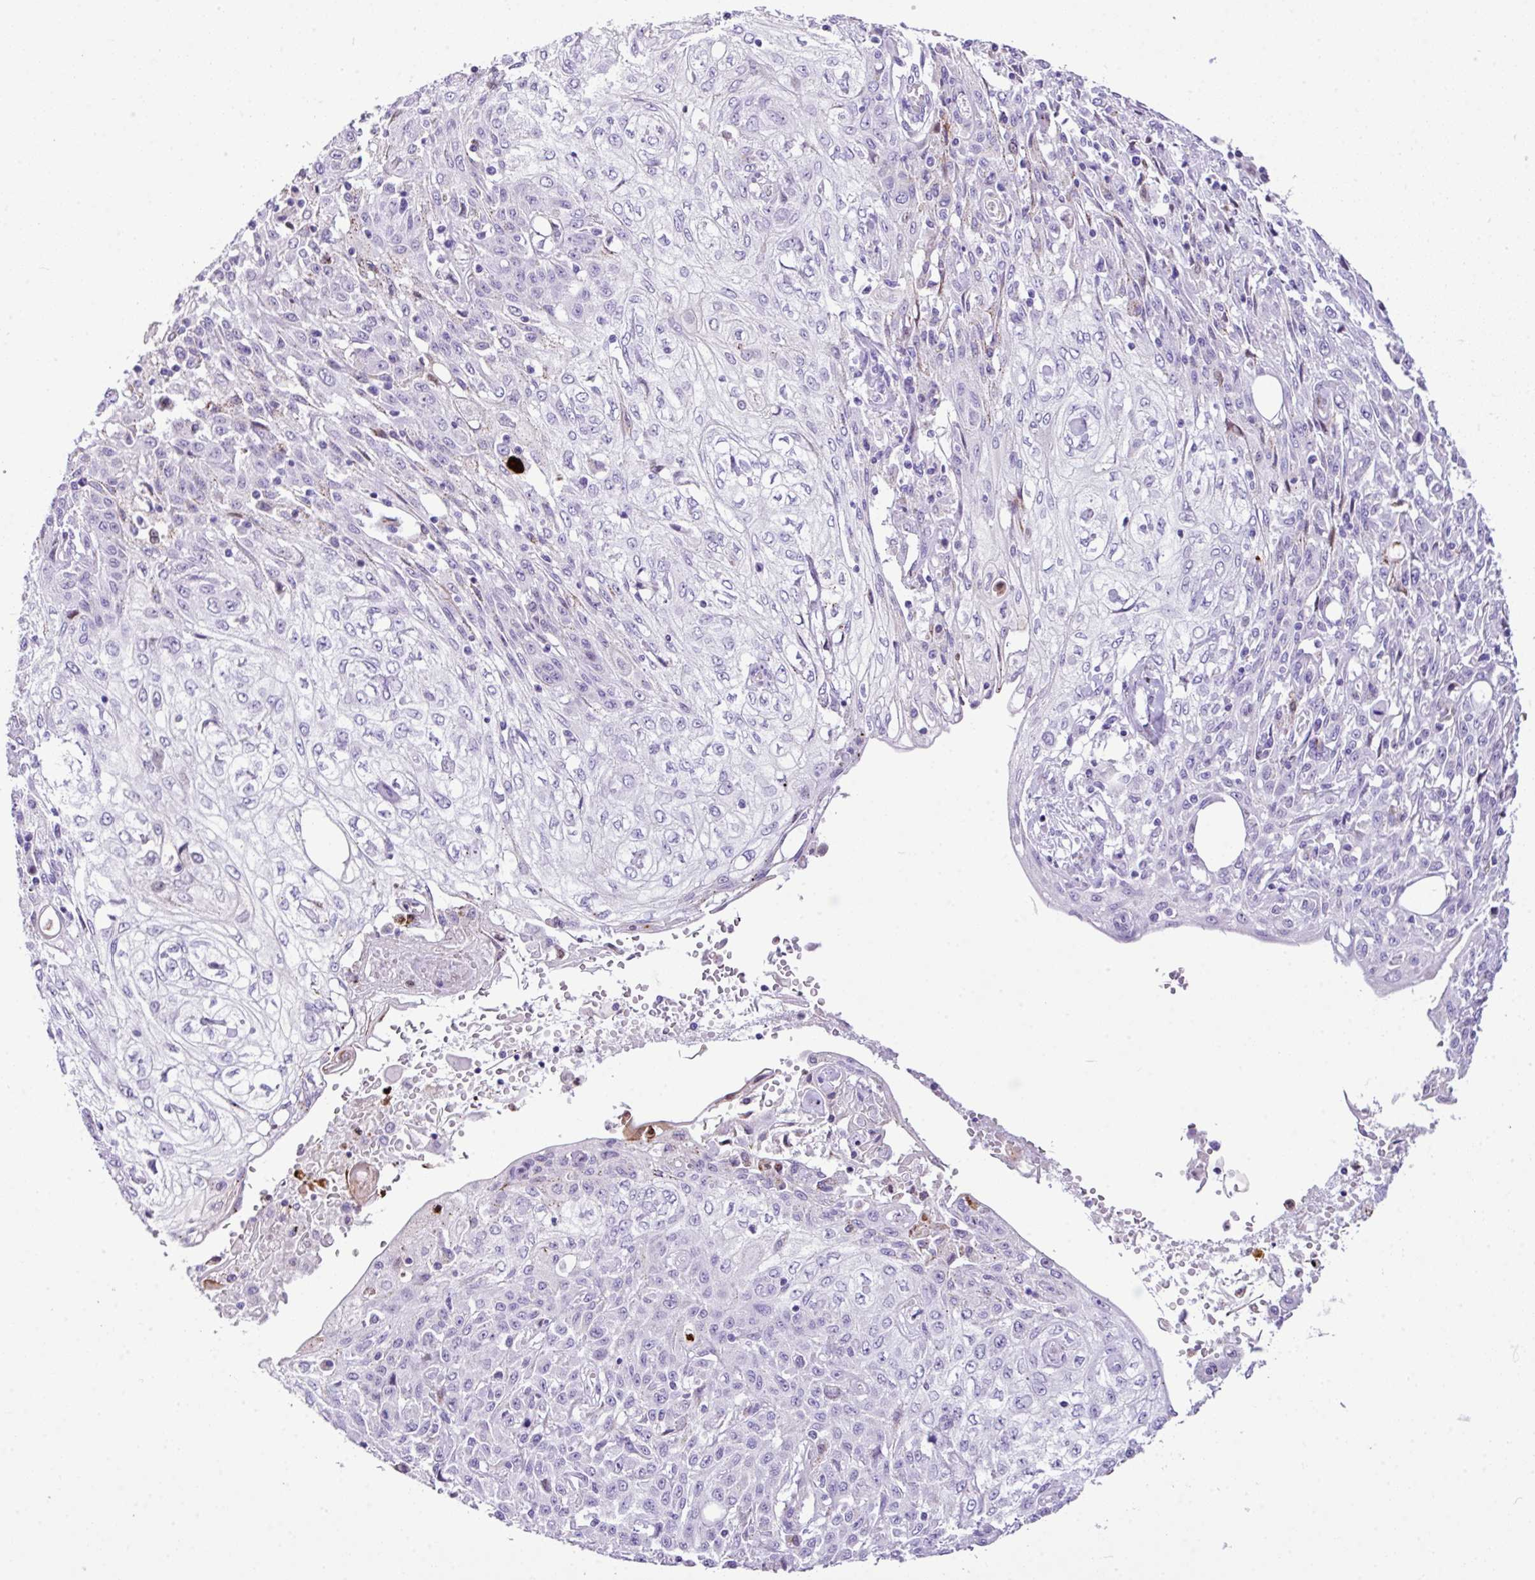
{"staining": {"intensity": "negative", "quantity": "none", "location": "none"}, "tissue": "skin cancer", "cell_type": "Tumor cells", "image_type": "cancer", "snomed": [{"axis": "morphology", "description": "Squamous cell carcinoma, NOS"}, {"axis": "morphology", "description": "Squamous cell carcinoma, metastatic, NOS"}, {"axis": "topography", "description": "Skin"}, {"axis": "topography", "description": "Lymph node"}], "caption": "This micrograph is of skin squamous cell carcinoma stained with IHC to label a protein in brown with the nuclei are counter-stained blue. There is no staining in tumor cells.", "gene": "RCAN2", "patient": {"sex": "male", "age": 75}}